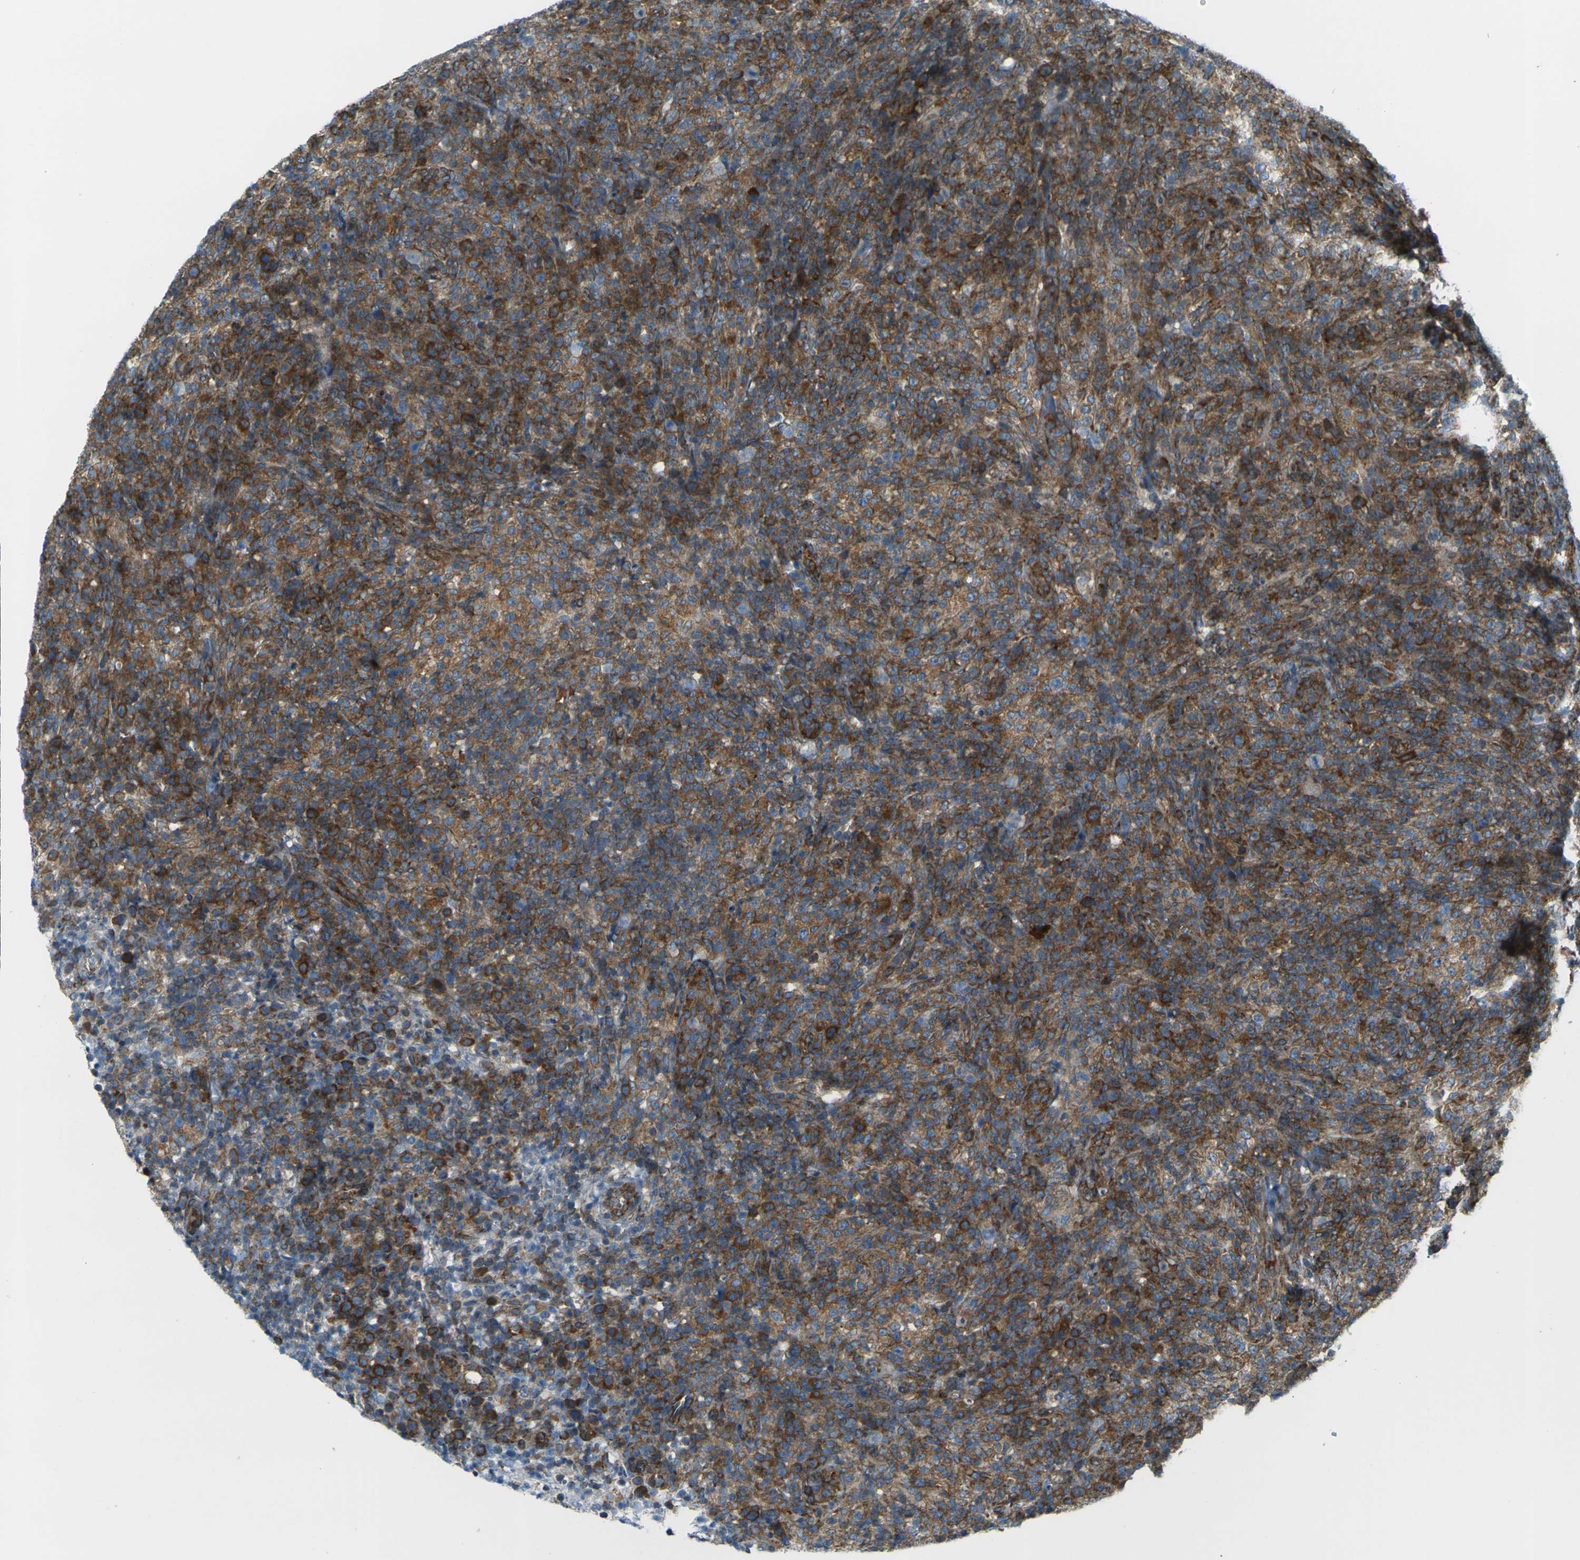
{"staining": {"intensity": "moderate", "quantity": ">75%", "location": "cytoplasmic/membranous"}, "tissue": "lymphoma", "cell_type": "Tumor cells", "image_type": "cancer", "snomed": [{"axis": "morphology", "description": "Malignant lymphoma, non-Hodgkin's type, High grade"}, {"axis": "topography", "description": "Lymph node"}], "caption": "The immunohistochemical stain labels moderate cytoplasmic/membranous staining in tumor cells of lymphoma tissue.", "gene": "CELSR2", "patient": {"sex": "female", "age": 76}}